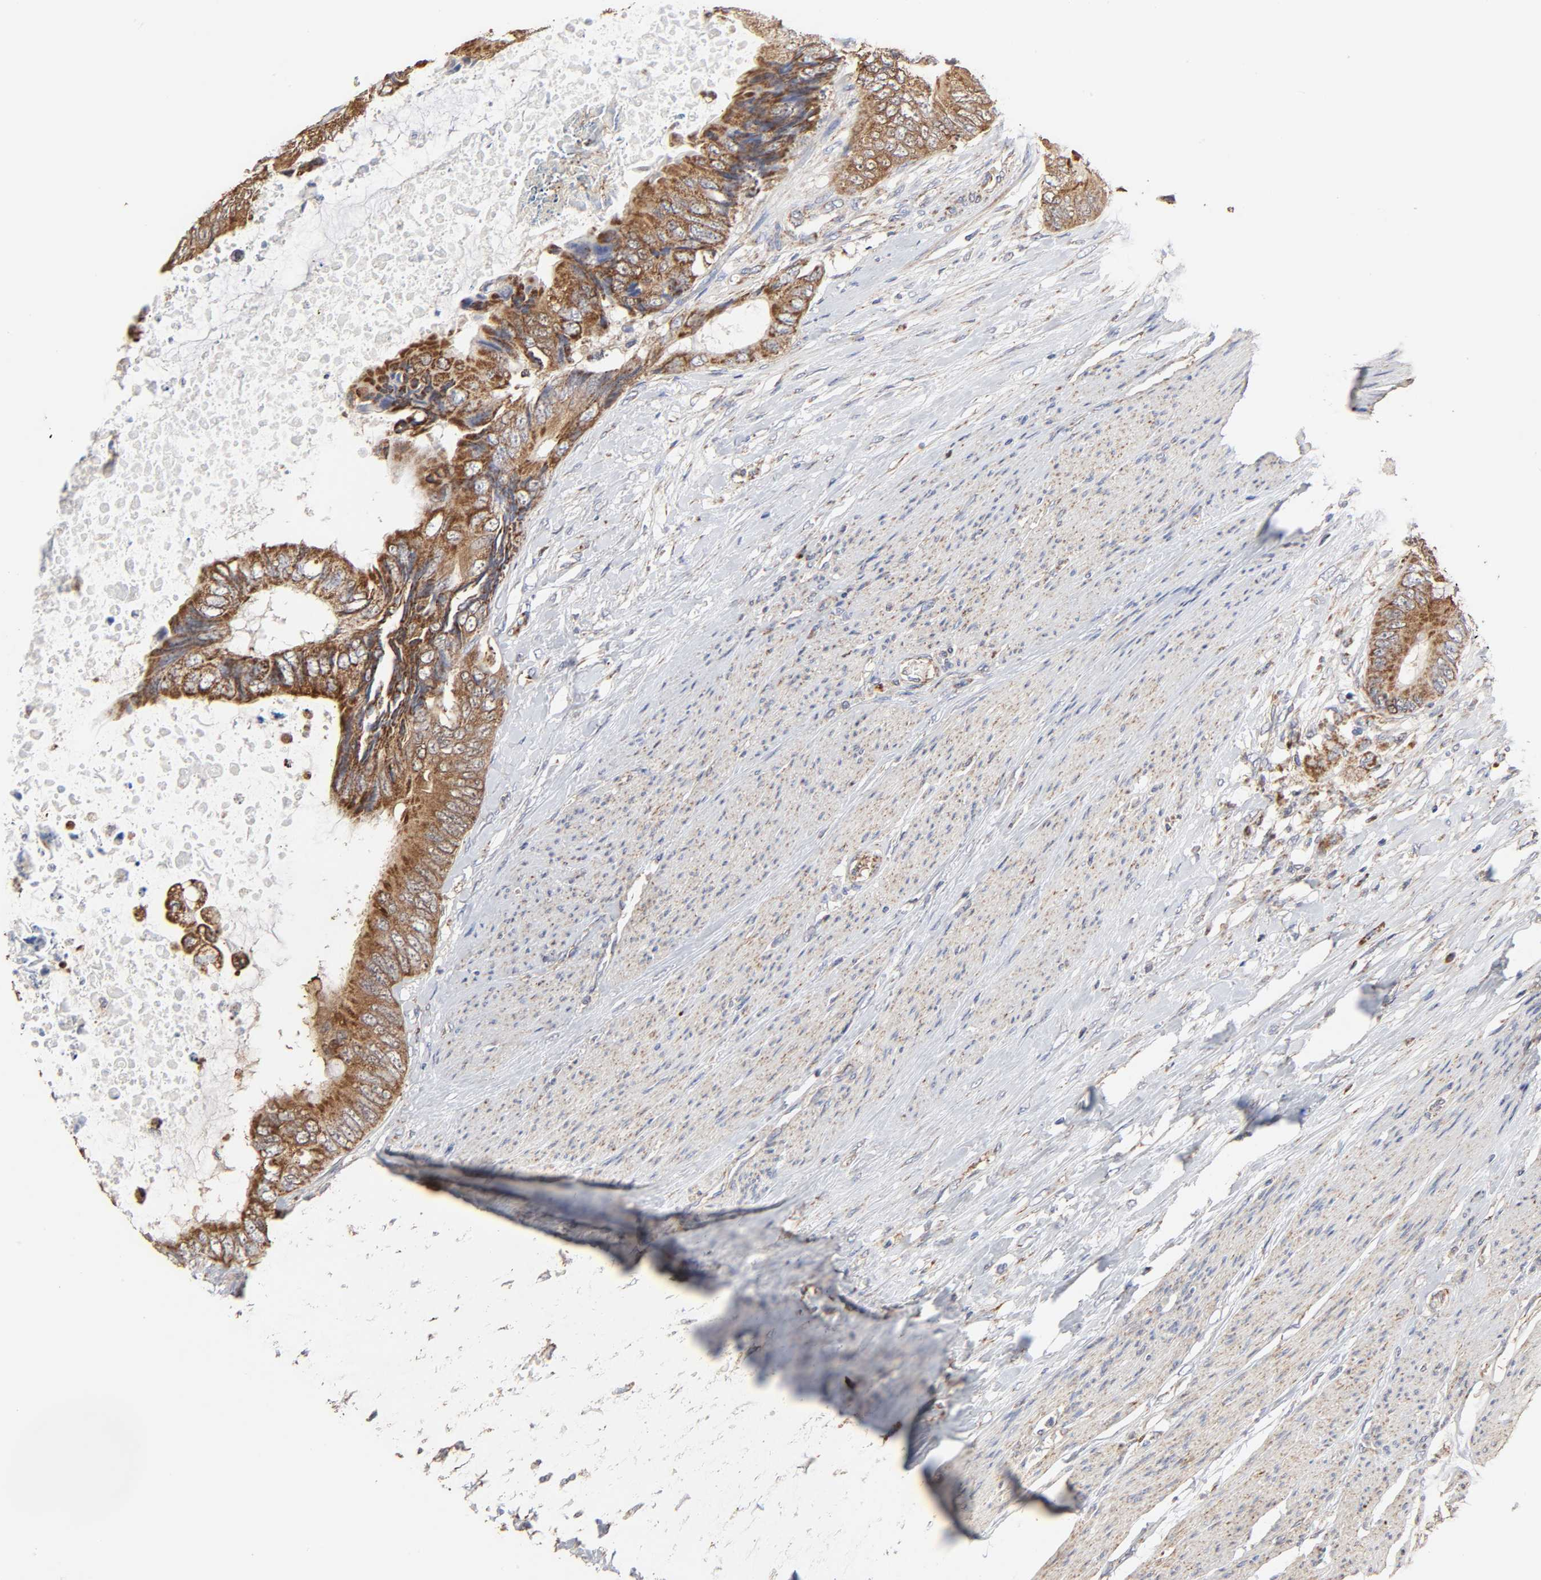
{"staining": {"intensity": "strong", "quantity": ">75%", "location": "cytoplasmic/membranous"}, "tissue": "colorectal cancer", "cell_type": "Tumor cells", "image_type": "cancer", "snomed": [{"axis": "morphology", "description": "Adenocarcinoma, NOS"}, {"axis": "topography", "description": "Rectum"}], "caption": "The histopathology image exhibits staining of colorectal adenocarcinoma, revealing strong cytoplasmic/membranous protein positivity (brown color) within tumor cells. The protein of interest is stained brown, and the nuclei are stained in blue (DAB (3,3'-diaminobenzidine) IHC with brightfield microscopy, high magnification).", "gene": "CYCS", "patient": {"sex": "female", "age": 77}}